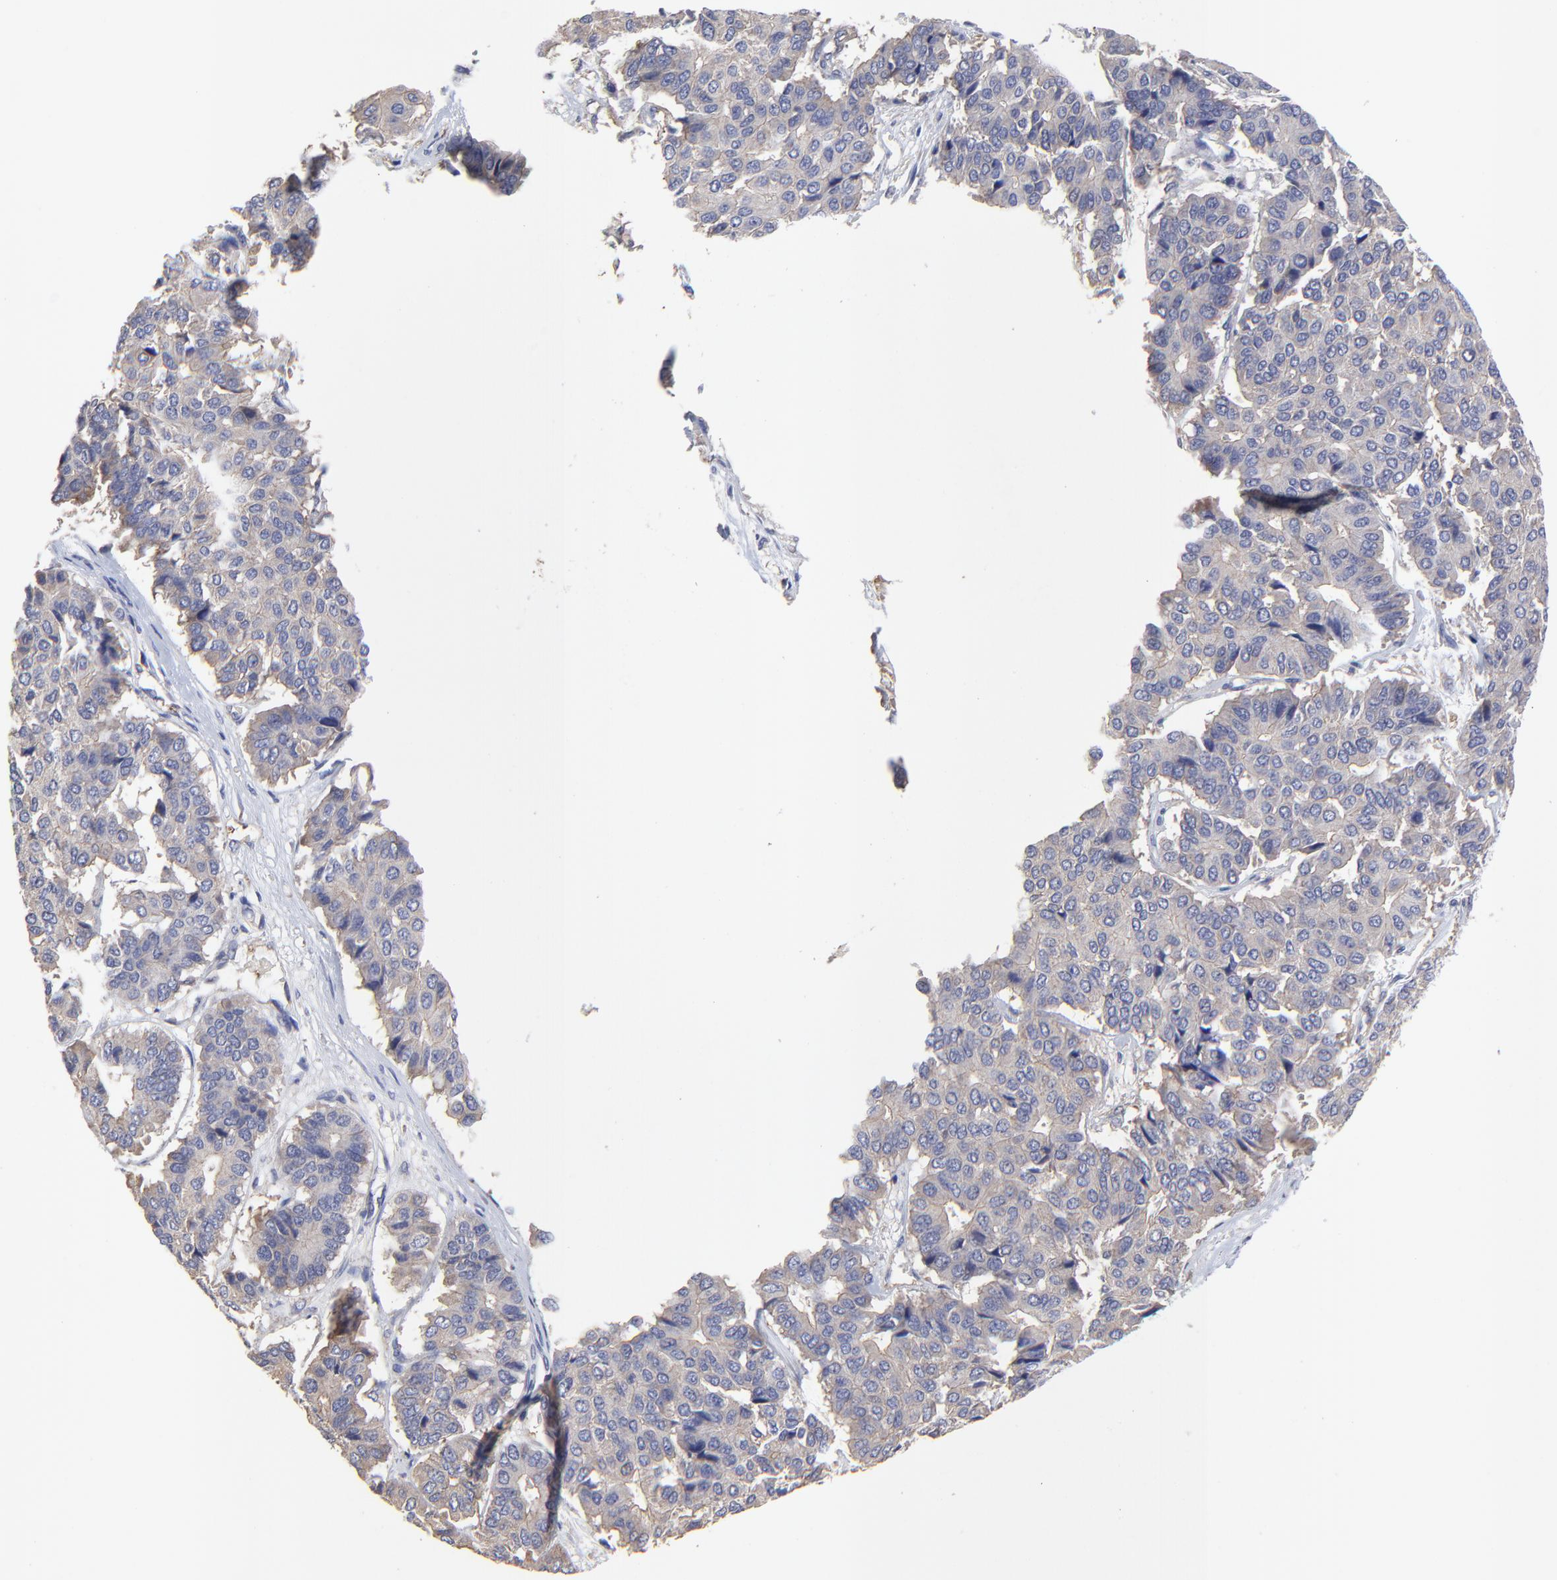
{"staining": {"intensity": "weak", "quantity": "<25%", "location": "cytoplasmic/membranous"}, "tissue": "pancreatic cancer", "cell_type": "Tumor cells", "image_type": "cancer", "snomed": [{"axis": "morphology", "description": "Adenocarcinoma, NOS"}, {"axis": "topography", "description": "Pancreas"}], "caption": "There is no significant staining in tumor cells of pancreatic cancer (adenocarcinoma).", "gene": "SULF2", "patient": {"sex": "male", "age": 50}}